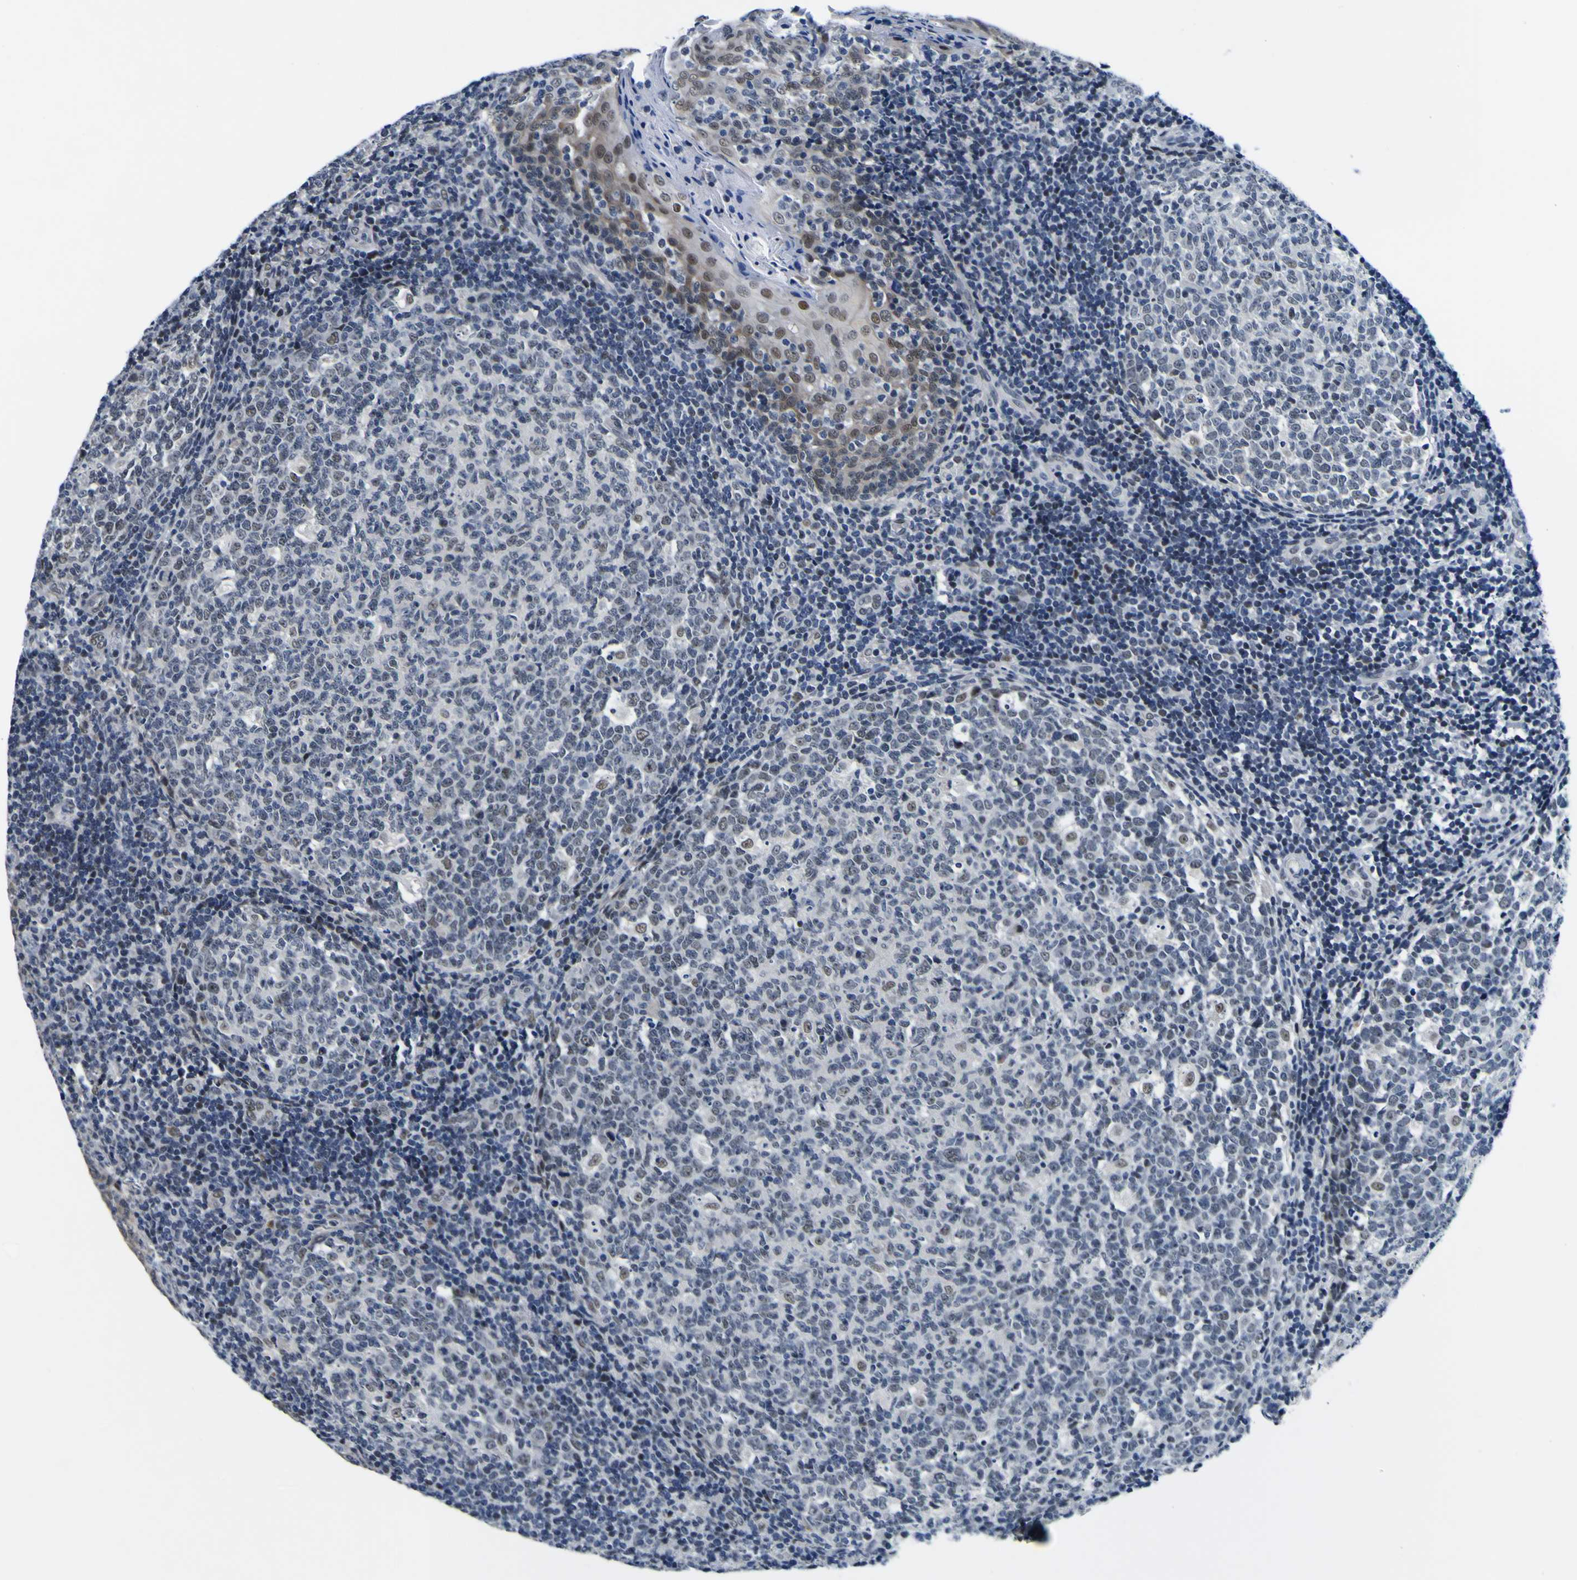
{"staining": {"intensity": "weak", "quantity": "25%-75%", "location": "none"}, "tissue": "tonsil", "cell_type": "Germinal center cells", "image_type": "normal", "snomed": [{"axis": "morphology", "description": "Normal tissue, NOS"}, {"axis": "topography", "description": "Tonsil"}], "caption": "A photomicrograph of tonsil stained for a protein demonstrates weak None brown staining in germinal center cells.", "gene": "CUL4B", "patient": {"sex": "female", "age": 19}}